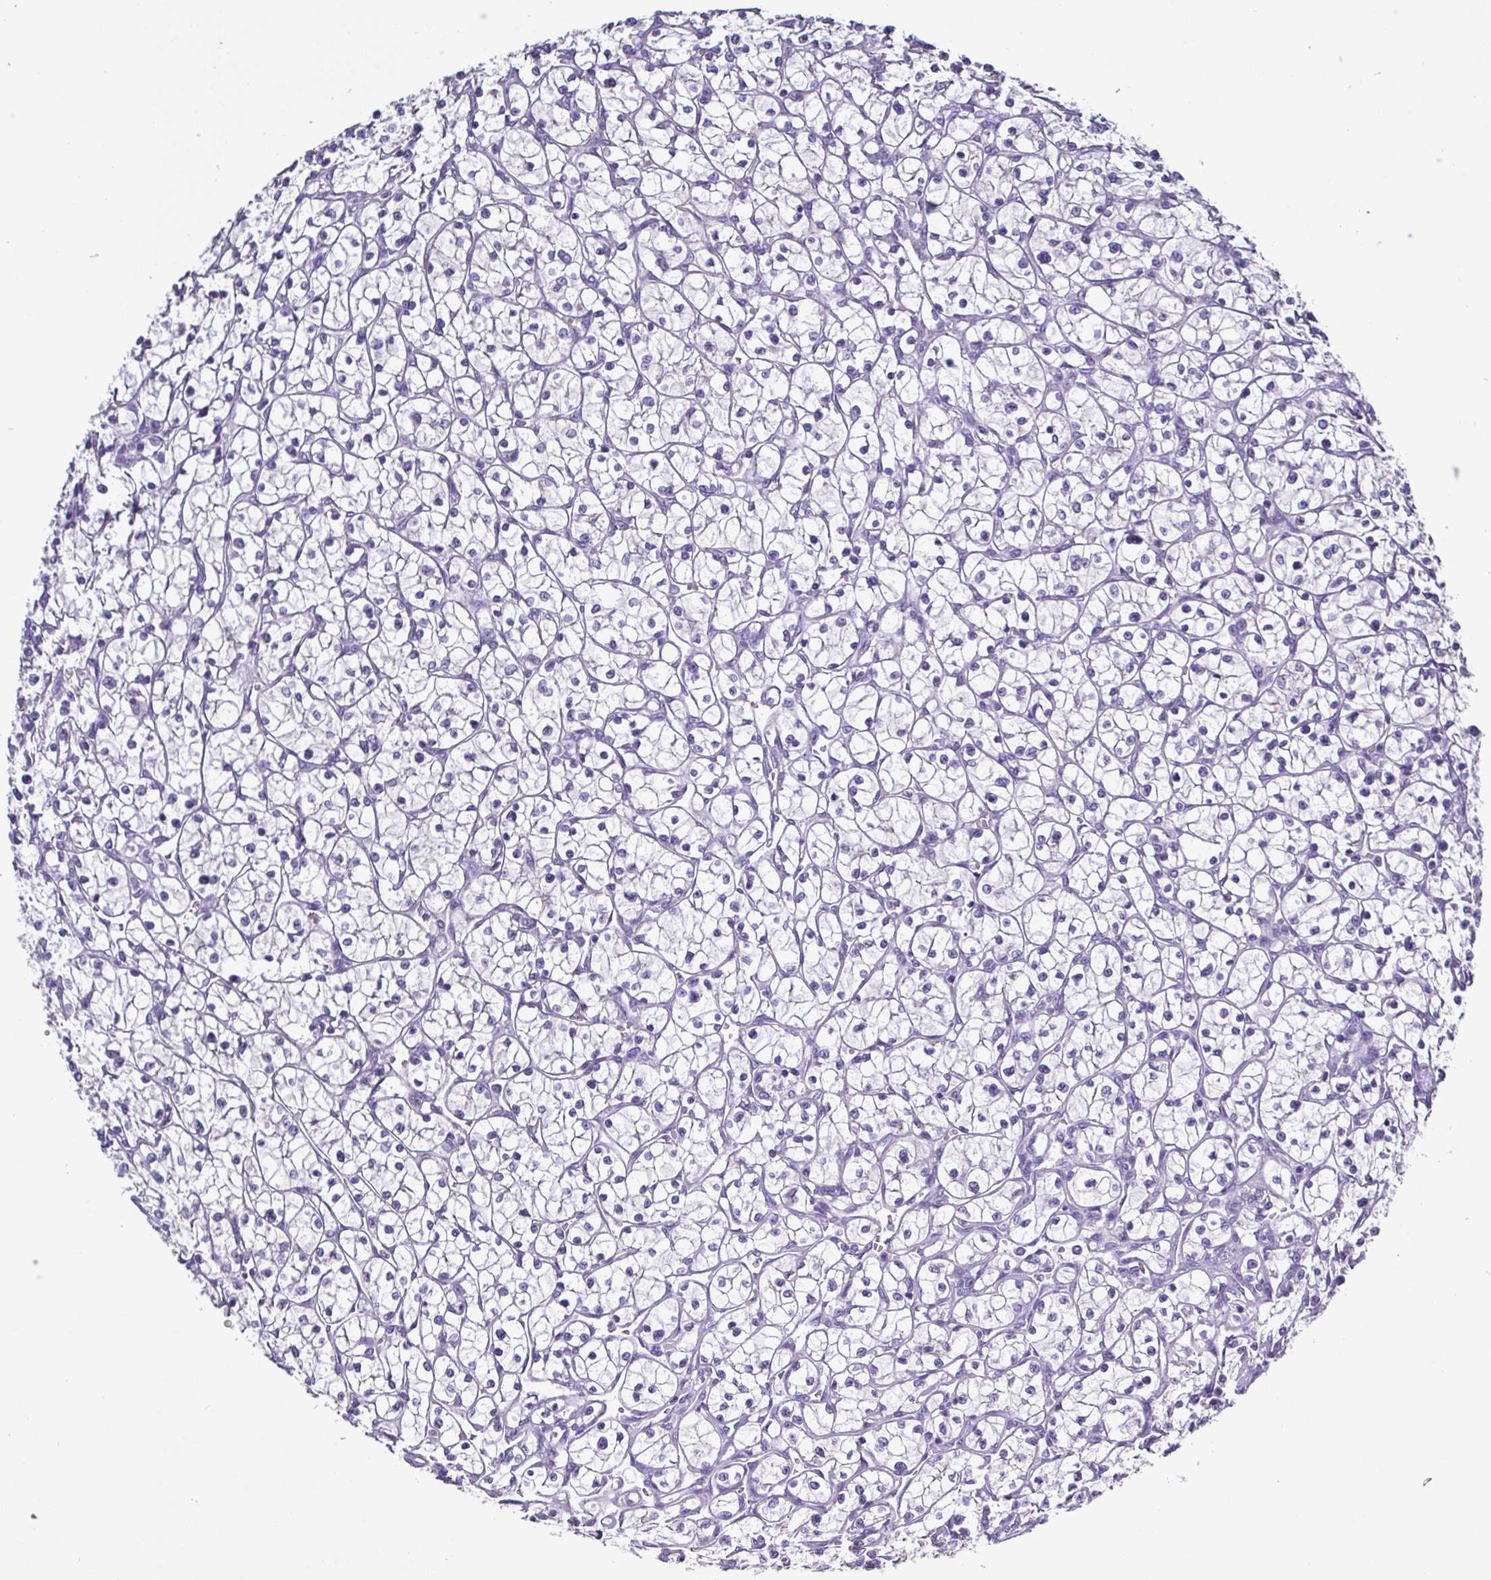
{"staining": {"intensity": "negative", "quantity": "none", "location": "none"}, "tissue": "renal cancer", "cell_type": "Tumor cells", "image_type": "cancer", "snomed": [{"axis": "morphology", "description": "Adenocarcinoma, NOS"}, {"axis": "topography", "description": "Kidney"}], "caption": "This is an IHC photomicrograph of renal cancer (adenocarcinoma). There is no positivity in tumor cells.", "gene": "PLA2G4E", "patient": {"sex": "female", "age": 64}}